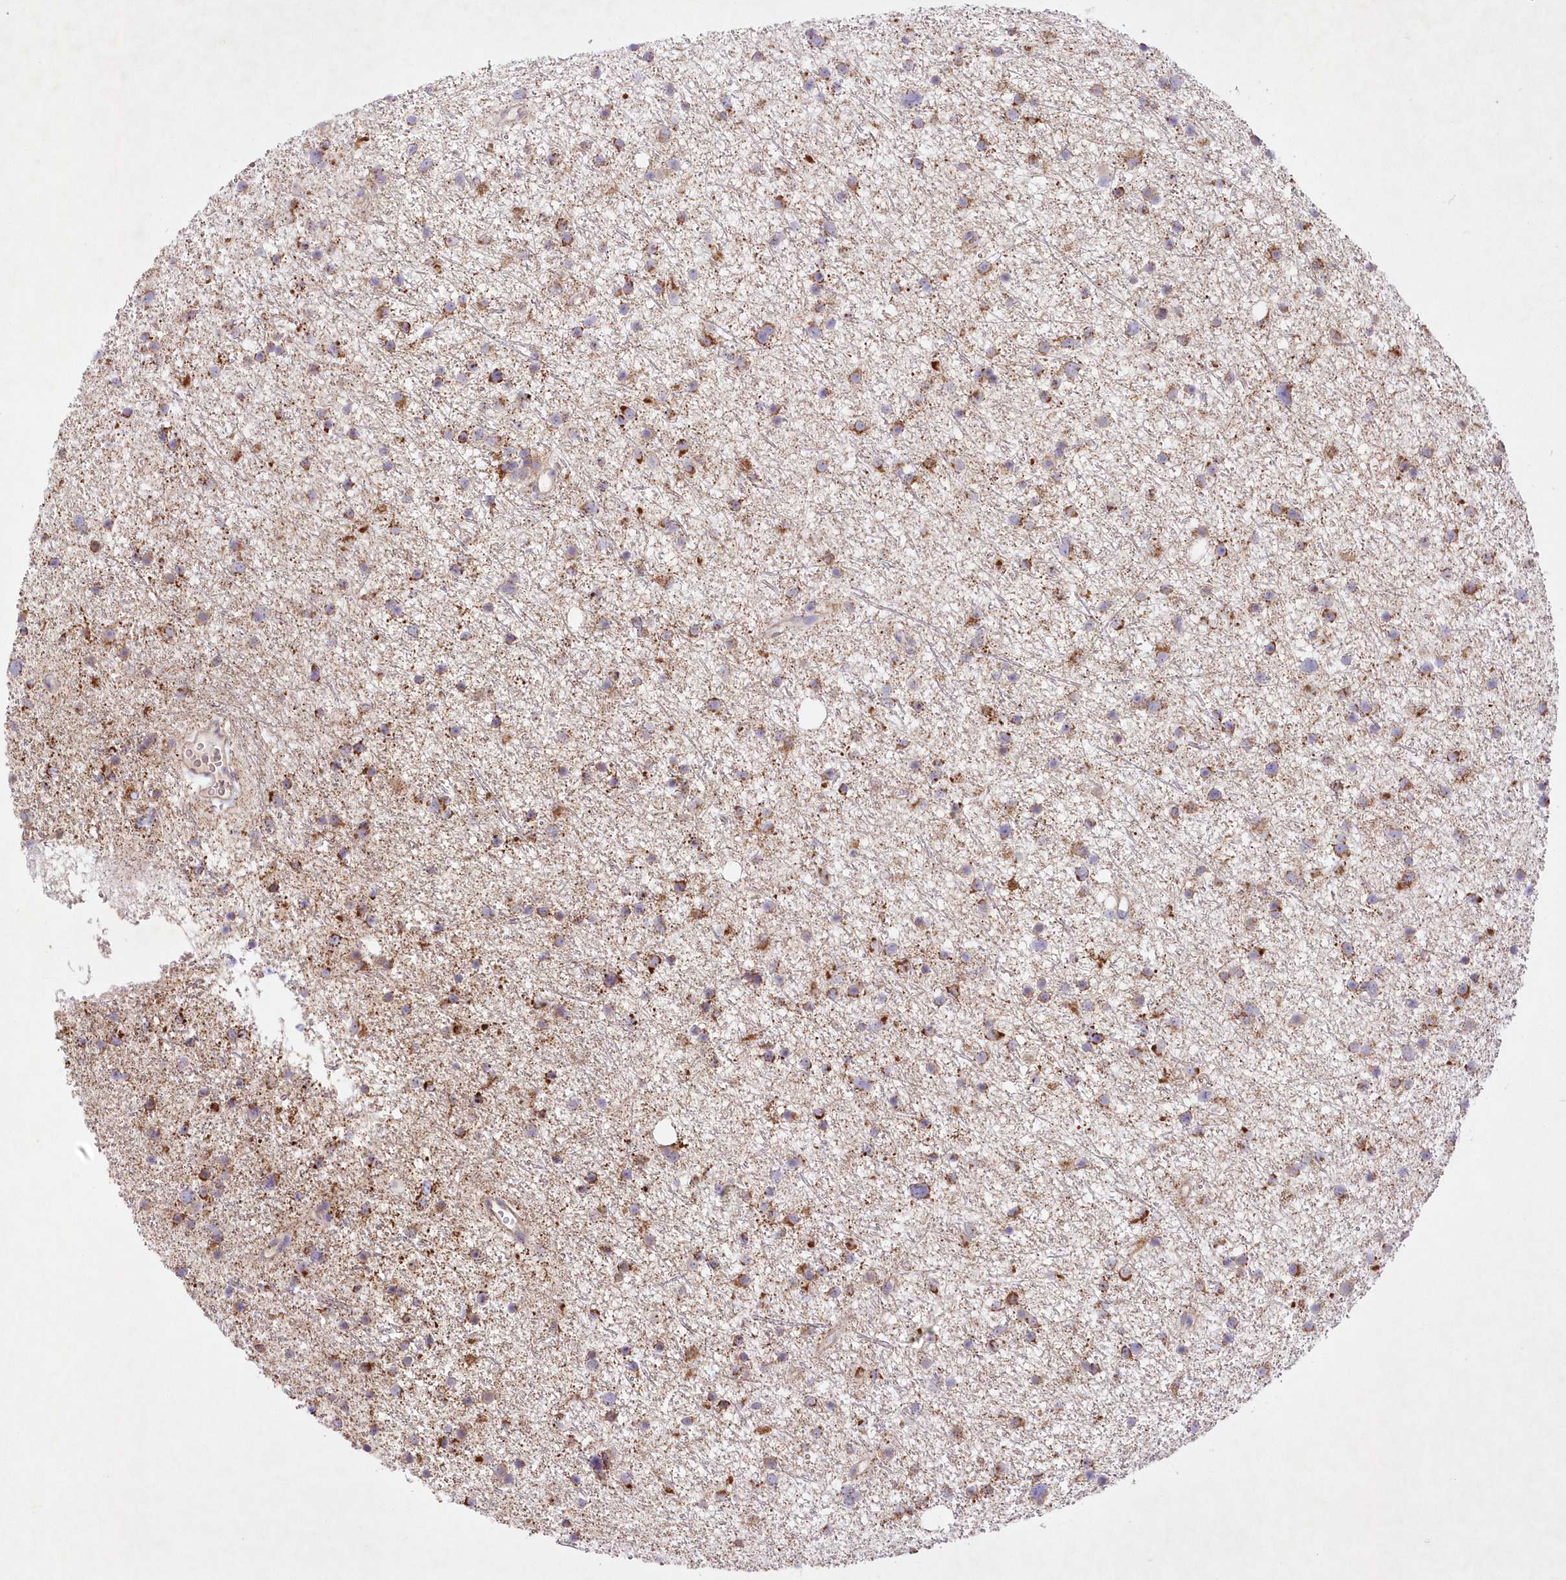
{"staining": {"intensity": "moderate", "quantity": ">75%", "location": "cytoplasmic/membranous"}, "tissue": "glioma", "cell_type": "Tumor cells", "image_type": "cancer", "snomed": [{"axis": "morphology", "description": "Glioma, malignant, Low grade"}, {"axis": "topography", "description": "Cerebral cortex"}], "caption": "High-magnification brightfield microscopy of malignant glioma (low-grade) stained with DAB (3,3'-diaminobenzidine) (brown) and counterstained with hematoxylin (blue). tumor cells exhibit moderate cytoplasmic/membranous staining is seen in approximately>75% of cells.", "gene": "ITSN2", "patient": {"sex": "female", "age": 39}}